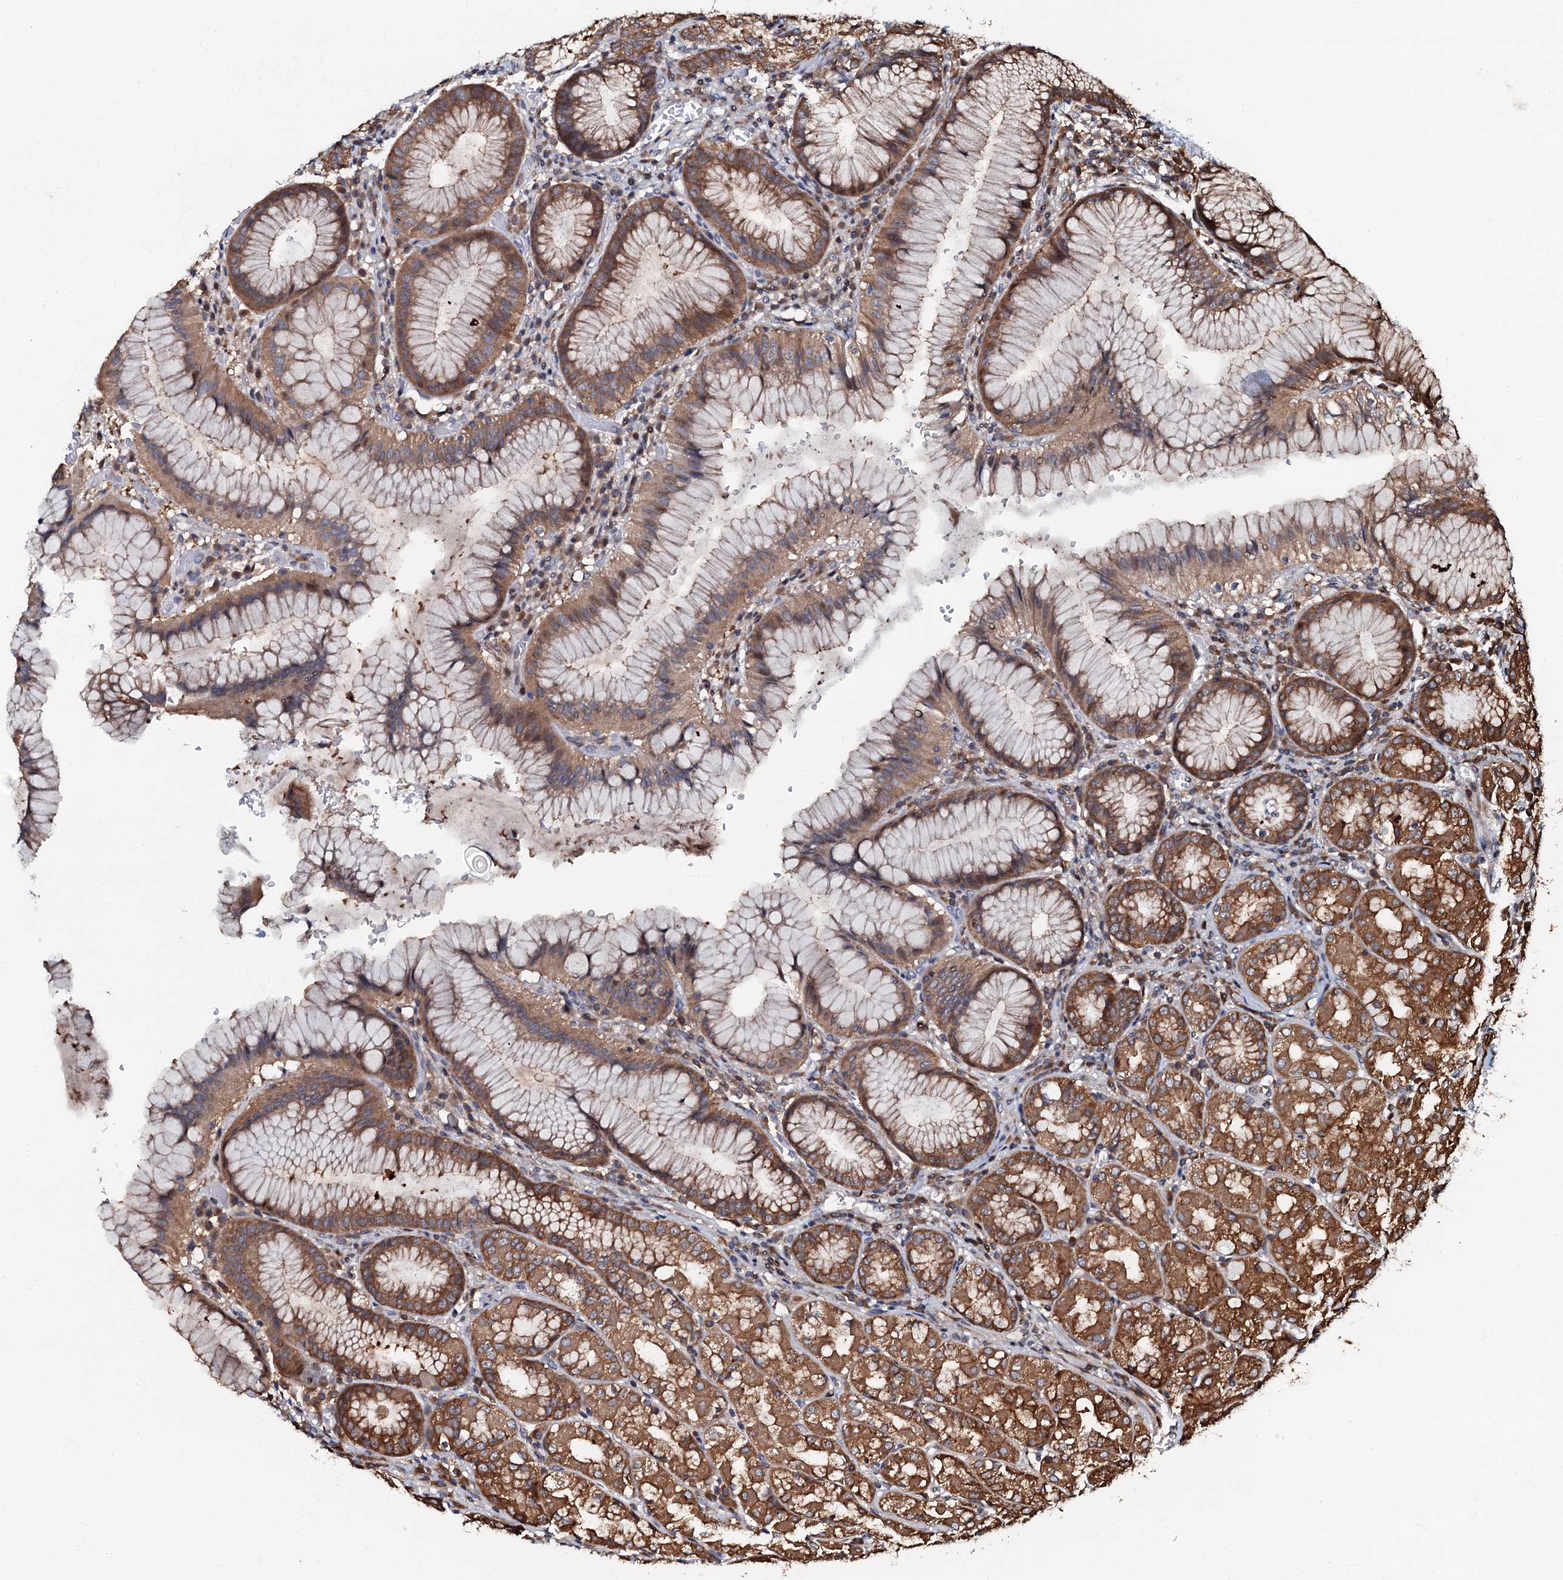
{"staining": {"intensity": "moderate", "quantity": ">75%", "location": "cytoplasmic/membranous"}, "tissue": "stomach", "cell_type": "Glandular cells", "image_type": "normal", "snomed": [{"axis": "morphology", "description": "Normal tissue, NOS"}, {"axis": "topography", "description": "Stomach"}], "caption": "Glandular cells display medium levels of moderate cytoplasmic/membranous staining in about >75% of cells in unremarkable stomach.", "gene": "OSBP", "patient": {"sex": "male", "age": 55}}